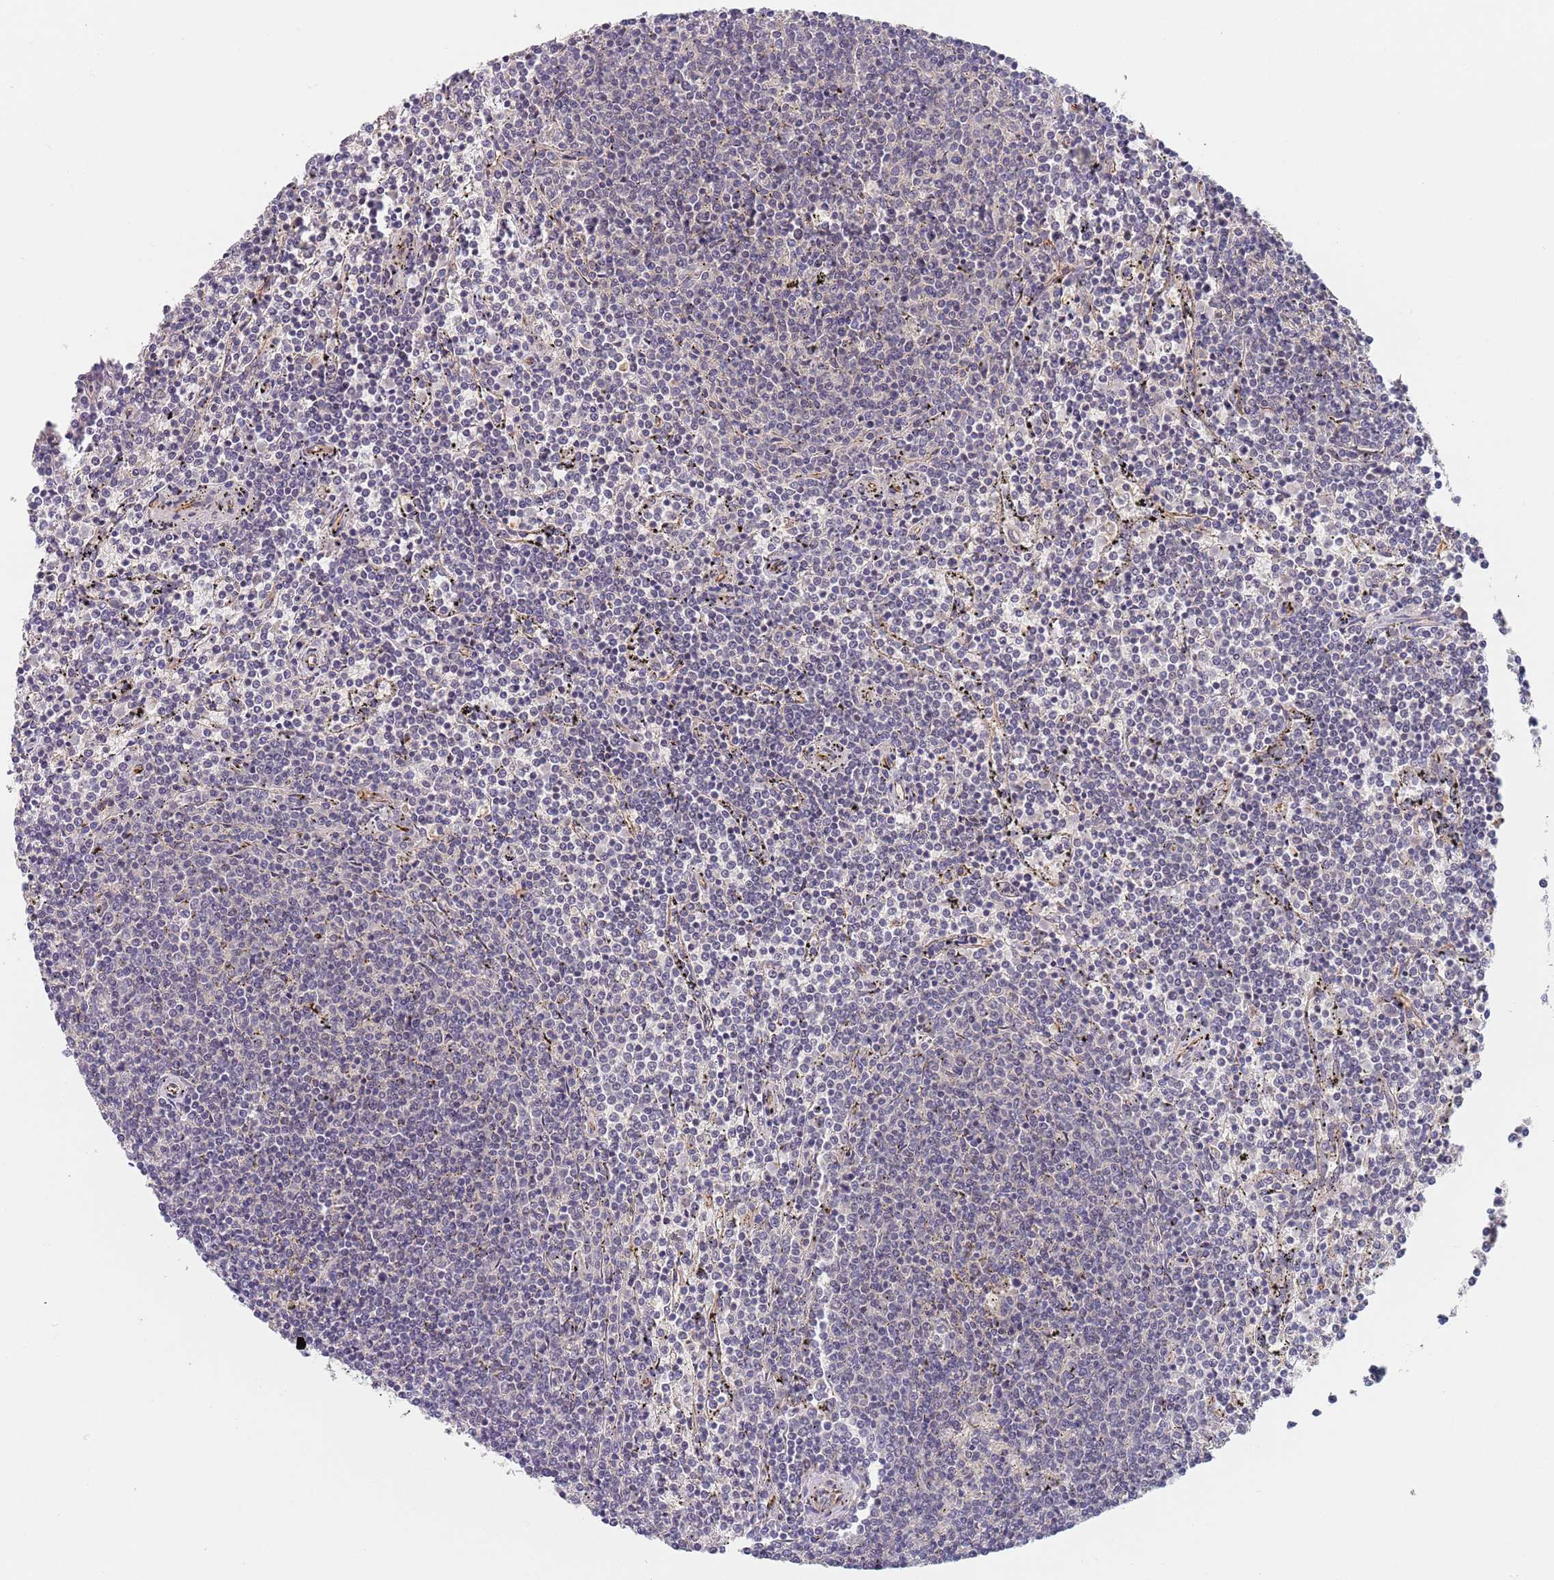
{"staining": {"intensity": "negative", "quantity": "none", "location": "none"}, "tissue": "lymphoma", "cell_type": "Tumor cells", "image_type": "cancer", "snomed": [{"axis": "morphology", "description": "Malignant lymphoma, non-Hodgkin's type, Low grade"}, {"axis": "topography", "description": "Spleen"}], "caption": "Immunohistochemistry photomicrograph of lymphoma stained for a protein (brown), which exhibits no expression in tumor cells. The staining is performed using DAB brown chromogen with nuclei counter-stained in using hematoxylin.", "gene": "B4GALT4", "patient": {"sex": "female", "age": 50}}